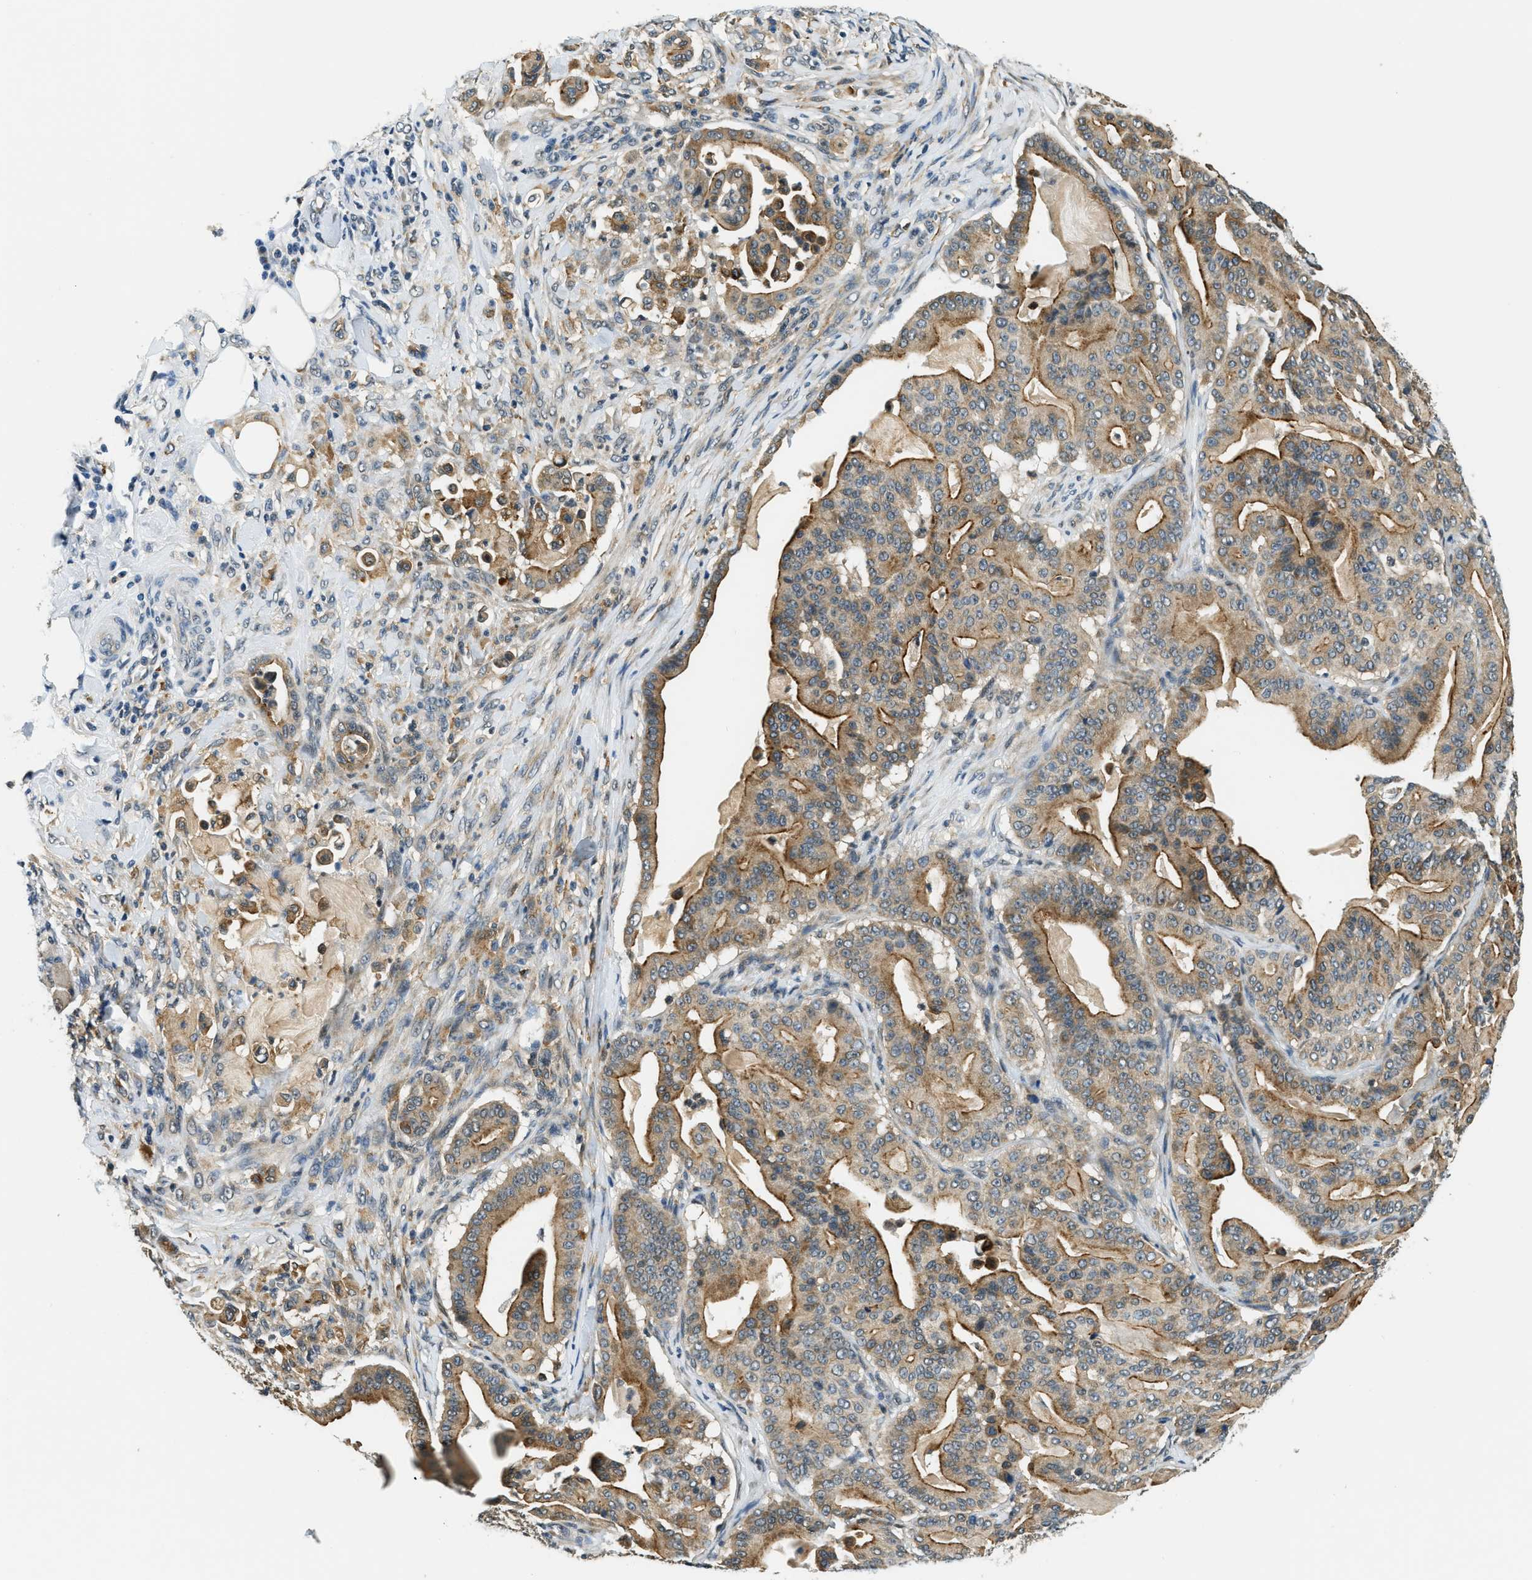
{"staining": {"intensity": "moderate", "quantity": ">75%", "location": "cytoplasmic/membranous"}, "tissue": "pancreatic cancer", "cell_type": "Tumor cells", "image_type": "cancer", "snomed": [{"axis": "morphology", "description": "Adenocarcinoma, NOS"}, {"axis": "topography", "description": "Pancreas"}], "caption": "Immunohistochemistry micrograph of neoplastic tissue: human pancreatic cancer stained using immunohistochemistry exhibits medium levels of moderate protein expression localized specifically in the cytoplasmic/membranous of tumor cells, appearing as a cytoplasmic/membranous brown color.", "gene": "RAB11FIP1", "patient": {"sex": "male", "age": 63}}